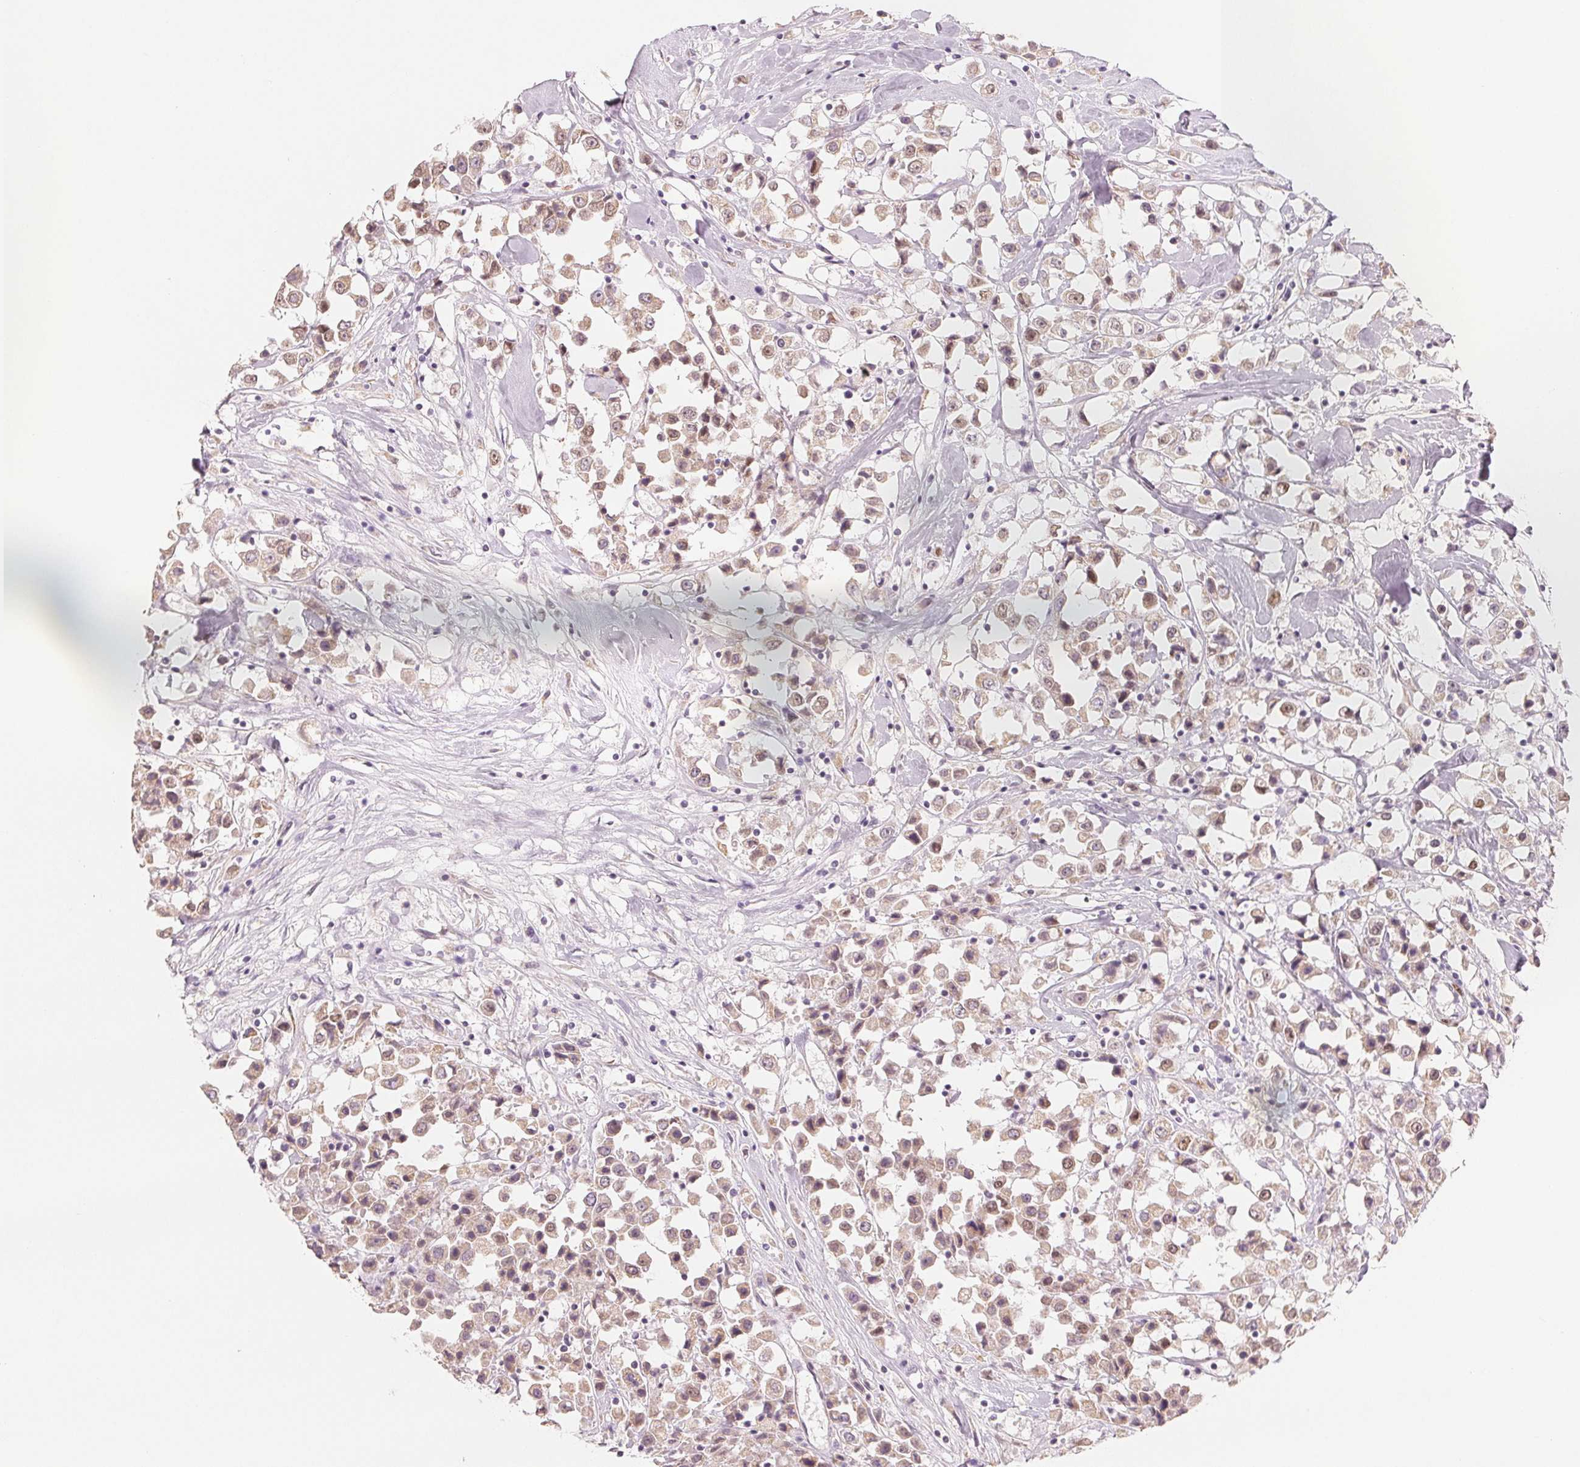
{"staining": {"intensity": "moderate", "quantity": ">75%", "location": "nuclear"}, "tissue": "breast cancer", "cell_type": "Tumor cells", "image_type": "cancer", "snomed": [{"axis": "morphology", "description": "Duct carcinoma"}, {"axis": "topography", "description": "Breast"}], "caption": "A histopathology image of intraductal carcinoma (breast) stained for a protein shows moderate nuclear brown staining in tumor cells. The protein is stained brown, and the nuclei are stained in blue (DAB IHC with brightfield microscopy, high magnification).", "gene": "SMARCD3", "patient": {"sex": "female", "age": 61}}